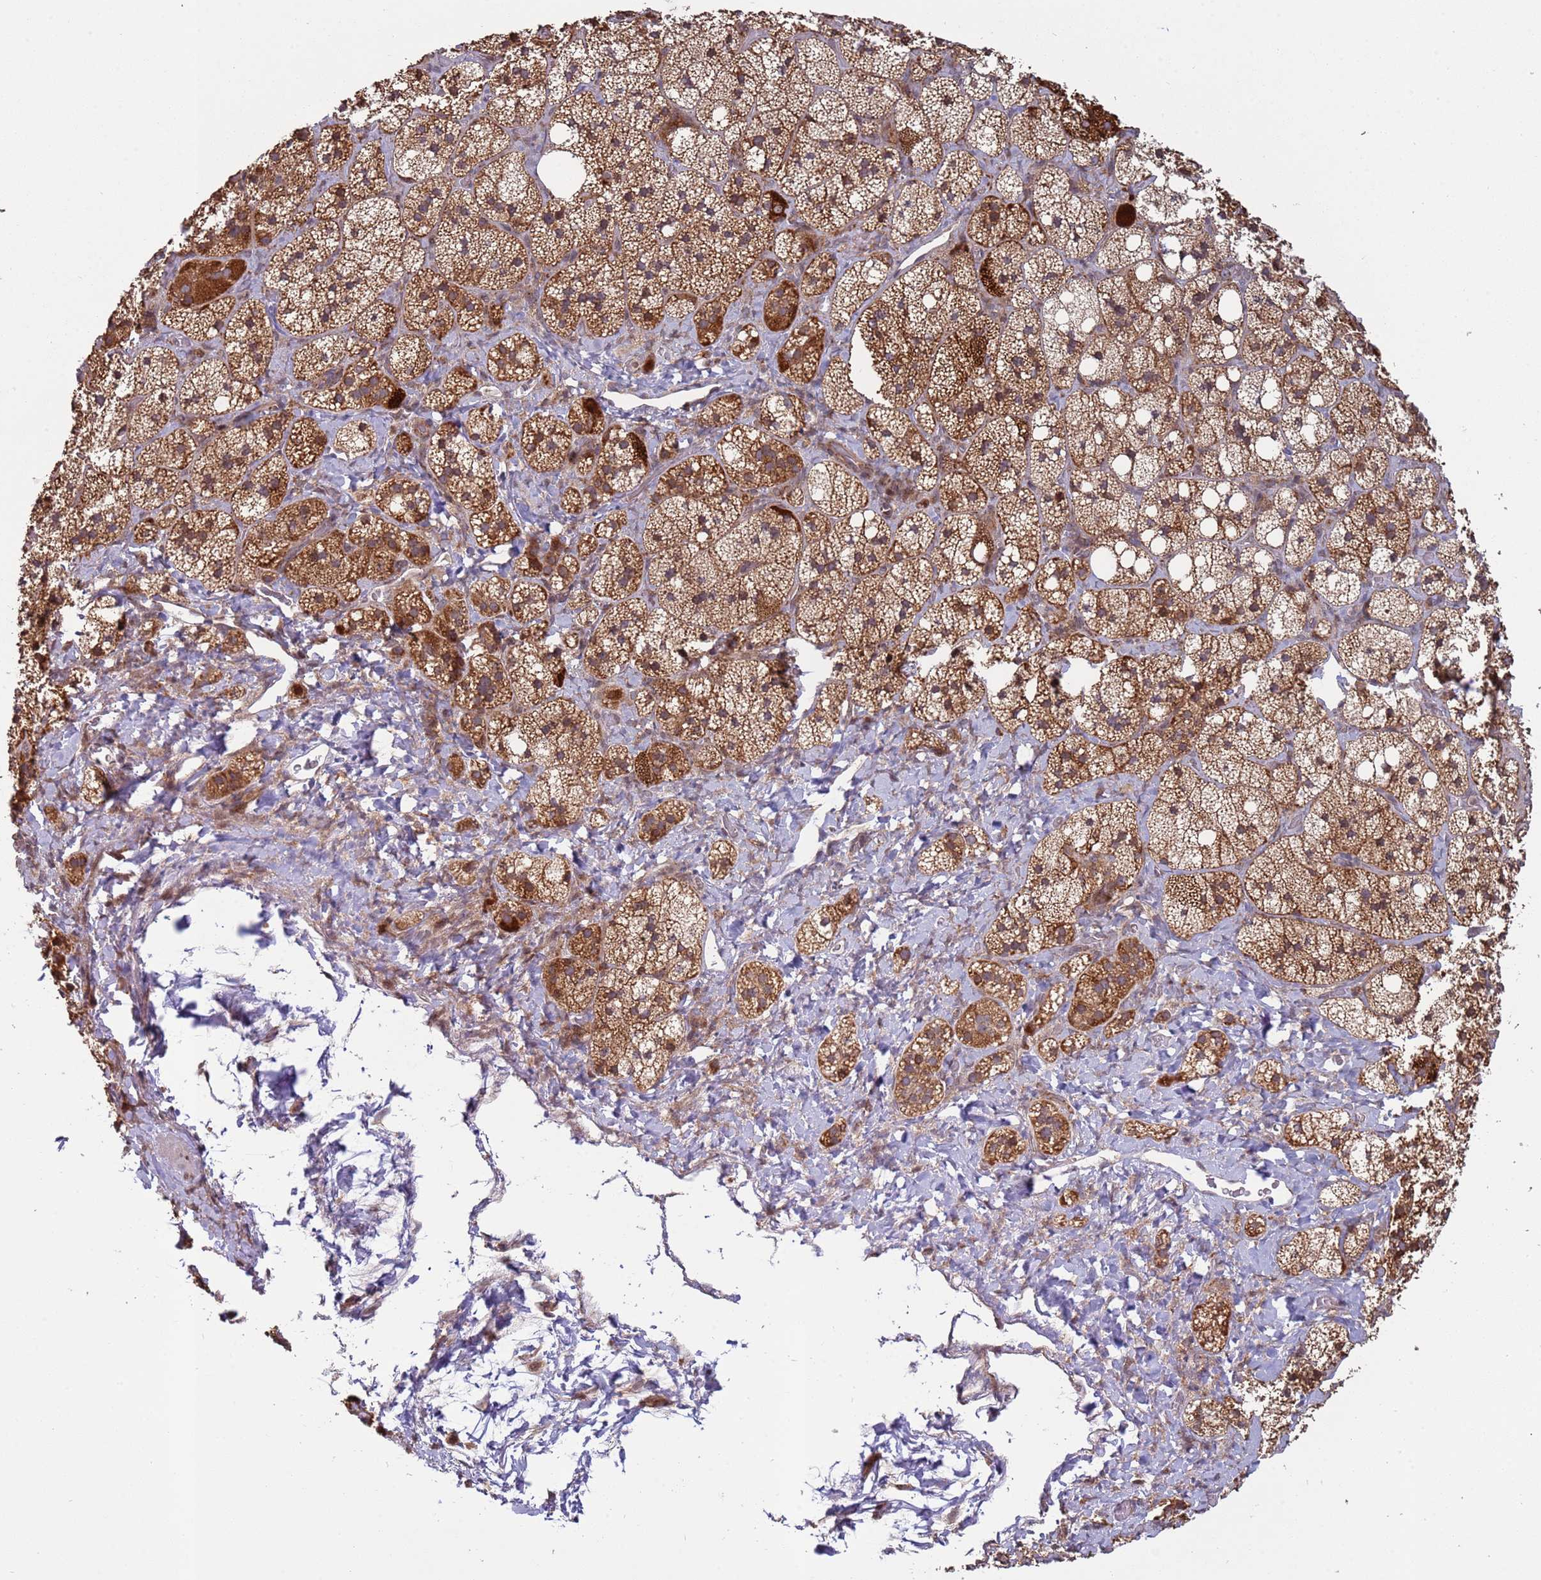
{"staining": {"intensity": "strong", "quantity": ">75%", "location": "cytoplasmic/membranous"}, "tissue": "adrenal gland", "cell_type": "Glandular cells", "image_type": "normal", "snomed": [{"axis": "morphology", "description": "Normal tissue, NOS"}, {"axis": "topography", "description": "Adrenal gland"}], "caption": "Strong cytoplasmic/membranous staining is present in approximately >75% of glandular cells in benign adrenal gland.", "gene": "RCOR2", "patient": {"sex": "male", "age": 61}}